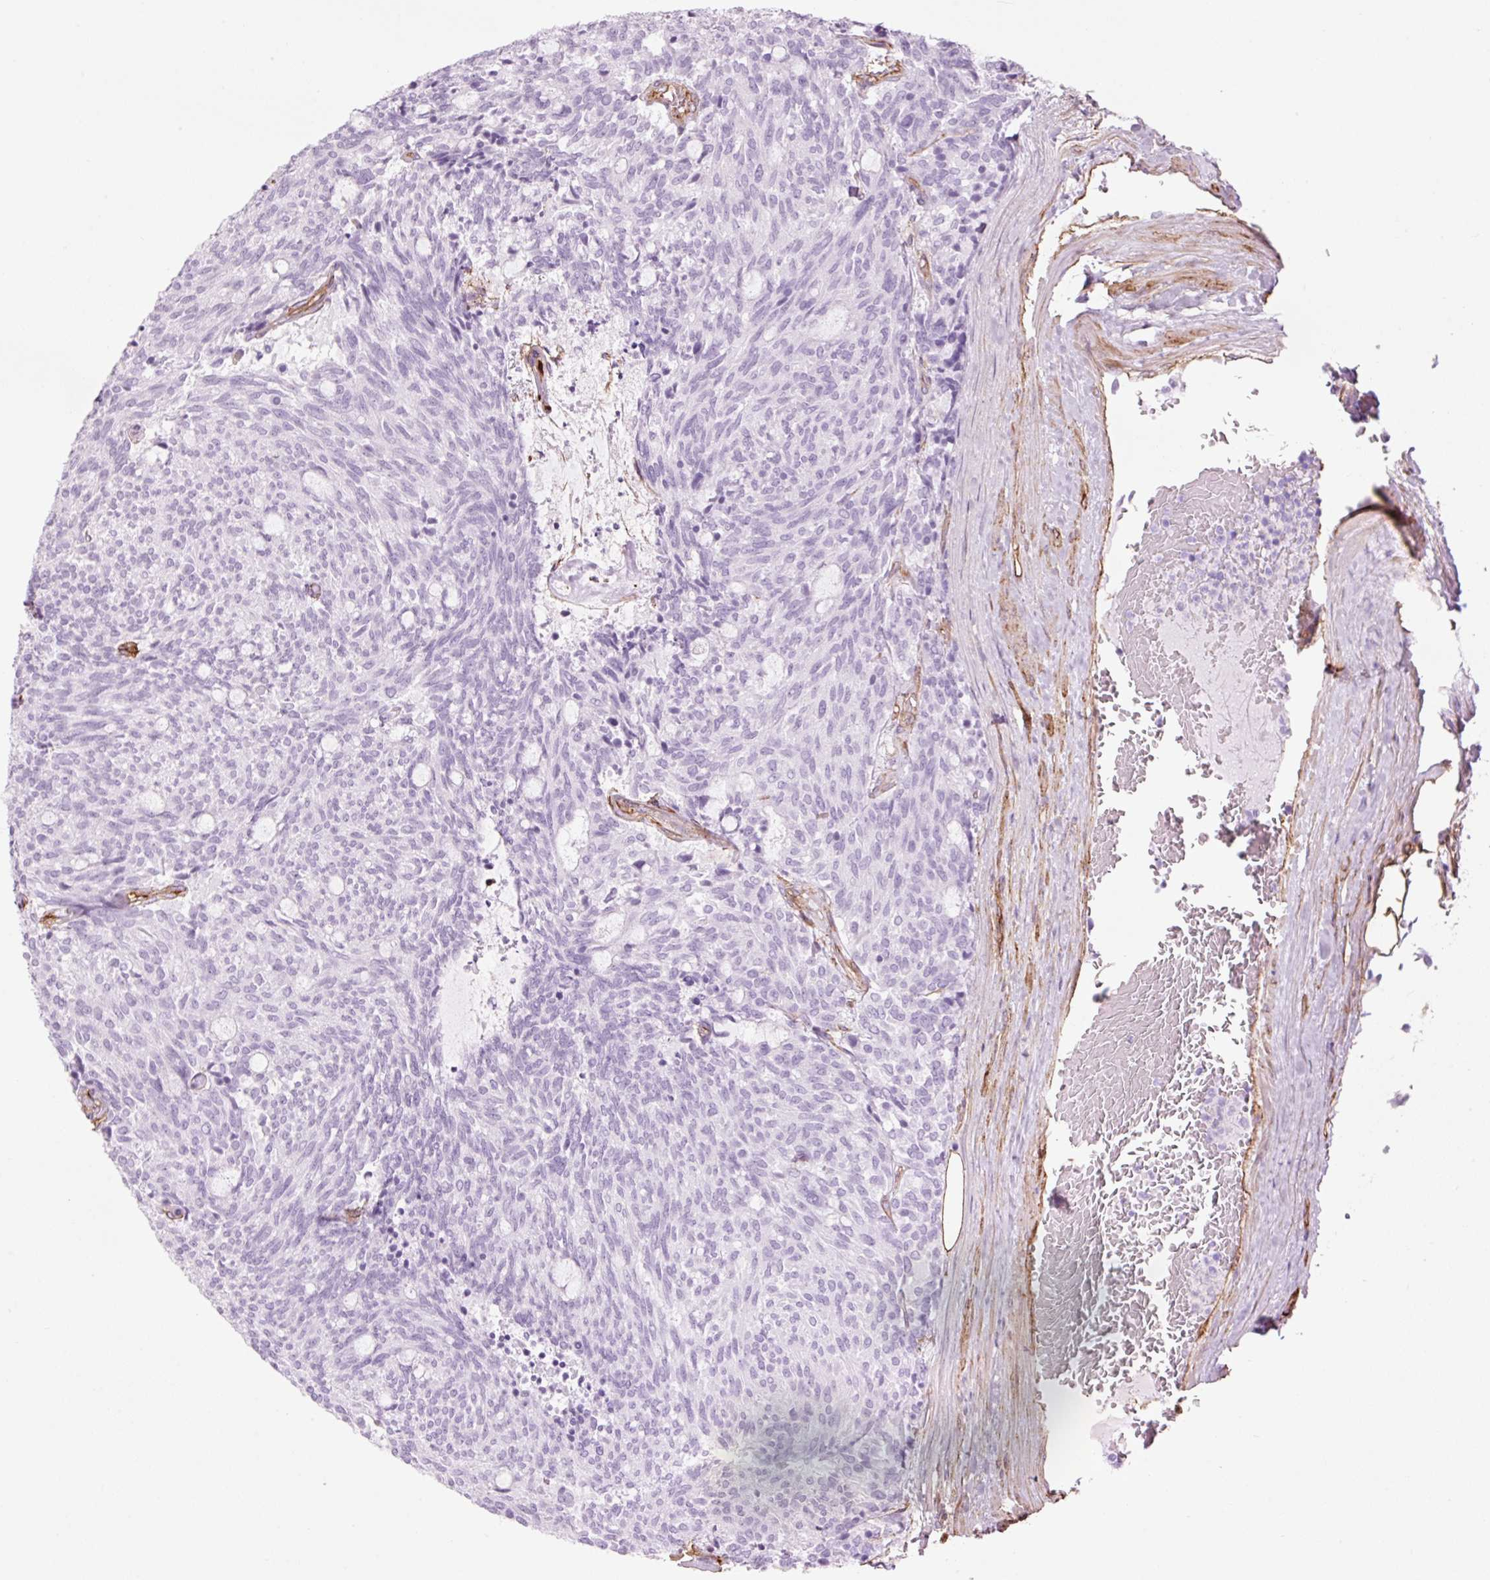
{"staining": {"intensity": "negative", "quantity": "none", "location": "none"}, "tissue": "carcinoid", "cell_type": "Tumor cells", "image_type": "cancer", "snomed": [{"axis": "morphology", "description": "Carcinoid, malignant, NOS"}, {"axis": "topography", "description": "Pancreas"}], "caption": "This micrograph is of carcinoid stained with immunohistochemistry (IHC) to label a protein in brown with the nuclei are counter-stained blue. There is no expression in tumor cells.", "gene": "CAV1", "patient": {"sex": "female", "age": 54}}